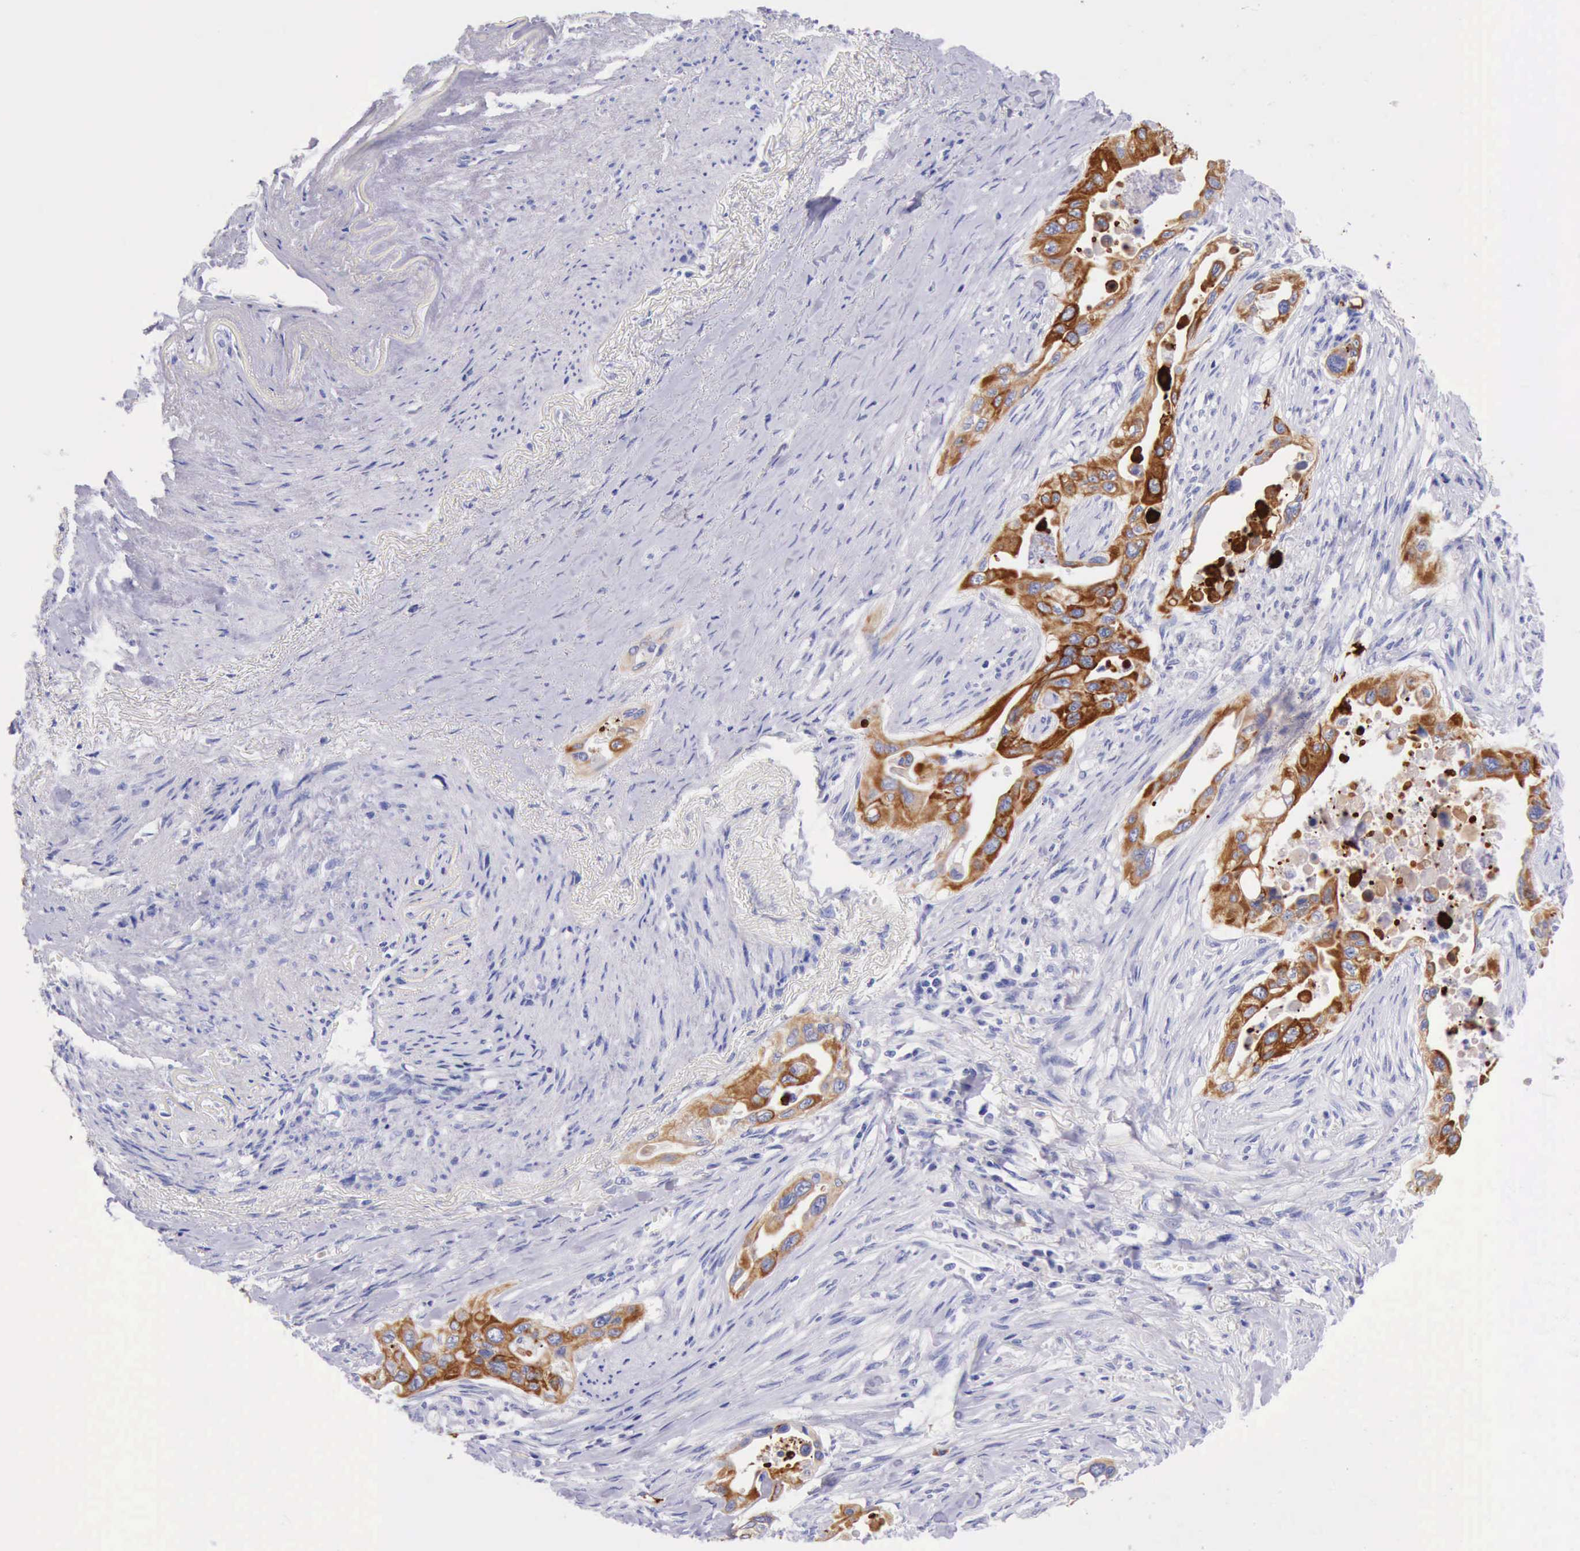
{"staining": {"intensity": "moderate", "quantity": ">75%", "location": "cytoplasmic/membranous"}, "tissue": "pancreatic cancer", "cell_type": "Tumor cells", "image_type": "cancer", "snomed": [{"axis": "morphology", "description": "Adenocarcinoma, NOS"}, {"axis": "topography", "description": "Pancreas"}], "caption": "Protein expression analysis of pancreatic cancer (adenocarcinoma) exhibits moderate cytoplasmic/membranous positivity in approximately >75% of tumor cells.", "gene": "KRT8", "patient": {"sex": "male", "age": 77}}